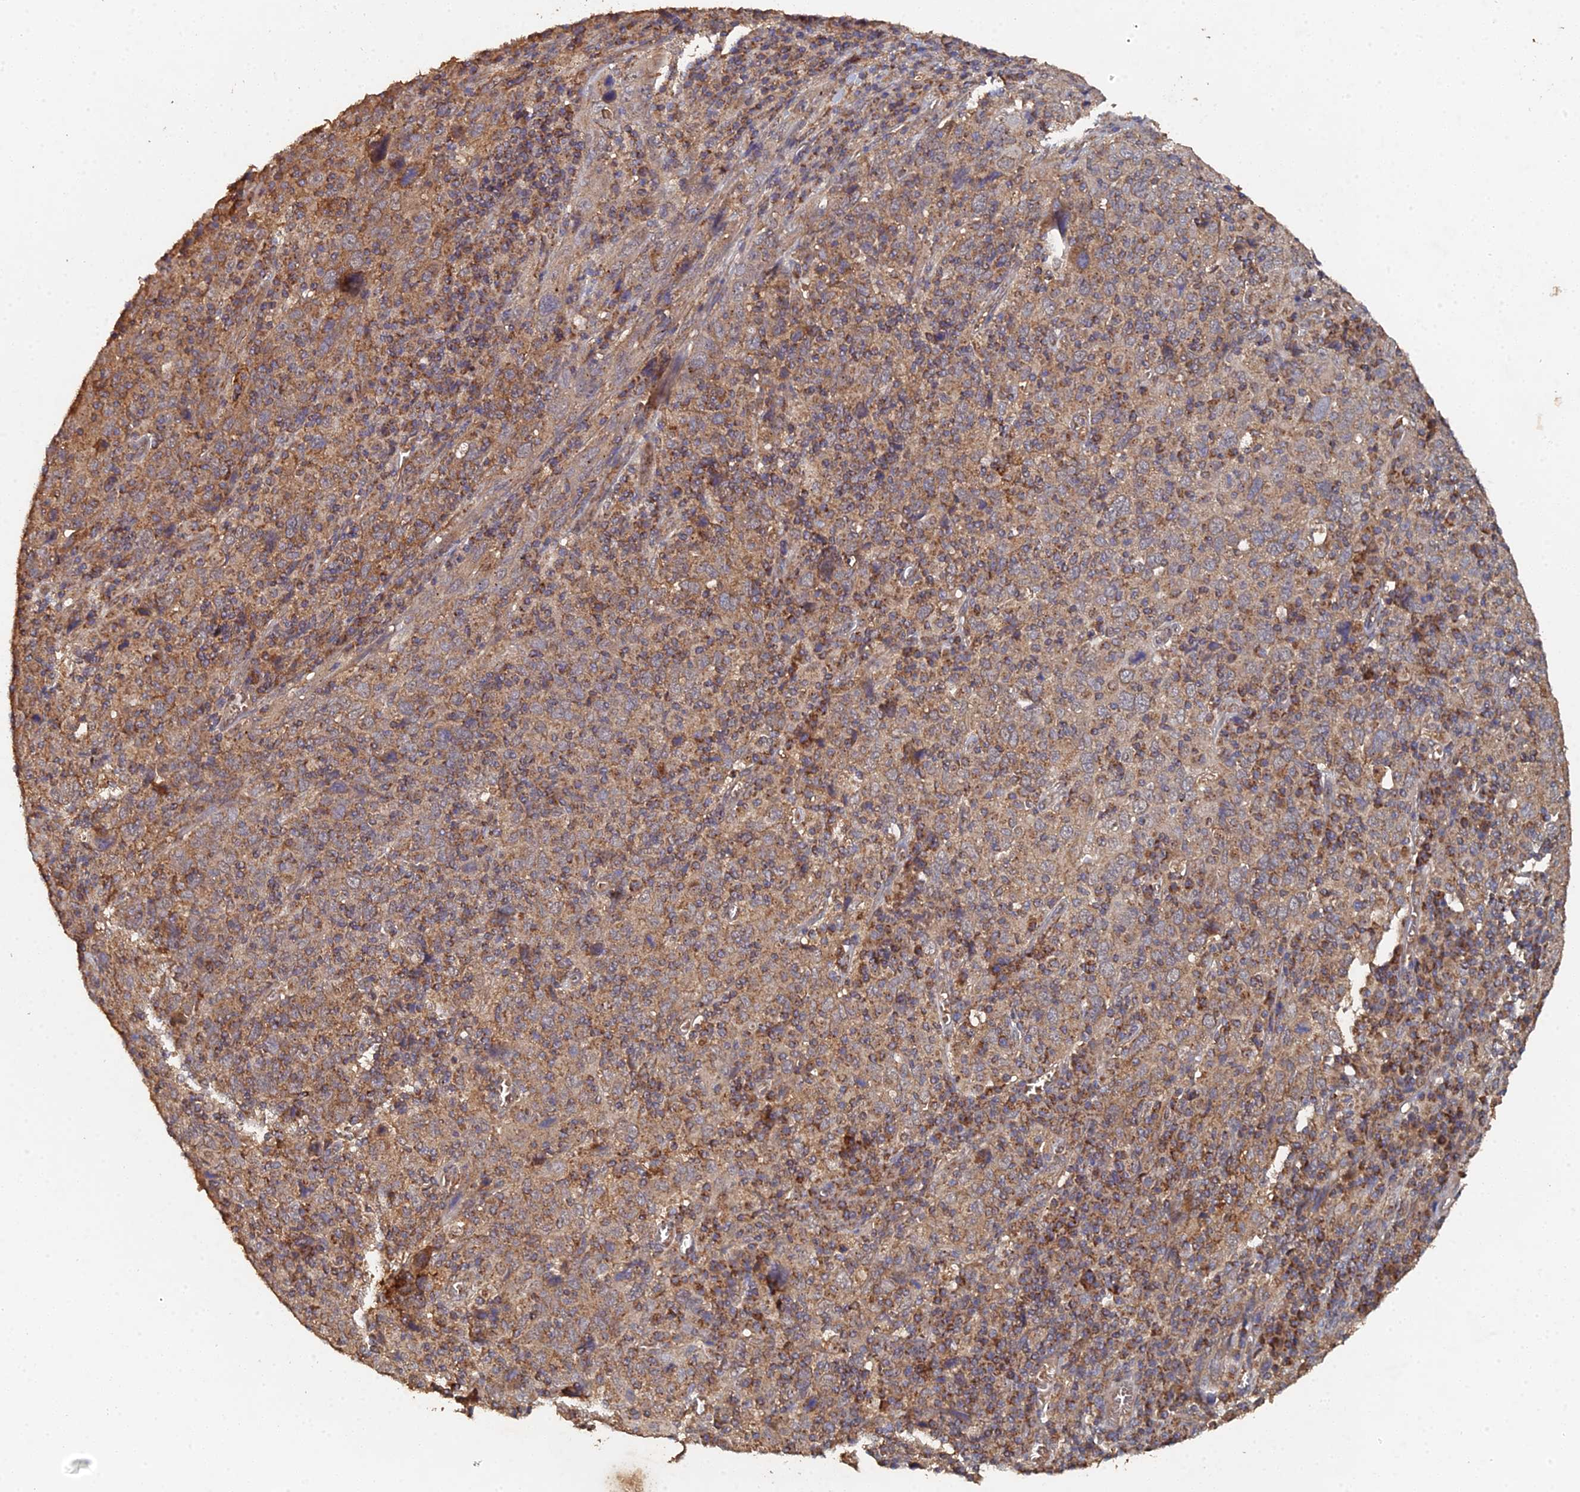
{"staining": {"intensity": "moderate", "quantity": ">75%", "location": "cytoplasmic/membranous"}, "tissue": "cervical cancer", "cell_type": "Tumor cells", "image_type": "cancer", "snomed": [{"axis": "morphology", "description": "Squamous cell carcinoma, NOS"}, {"axis": "topography", "description": "Cervix"}], "caption": "High-power microscopy captured an immunohistochemistry photomicrograph of cervical squamous cell carcinoma, revealing moderate cytoplasmic/membranous staining in about >75% of tumor cells.", "gene": "SPANXN4", "patient": {"sex": "female", "age": 46}}